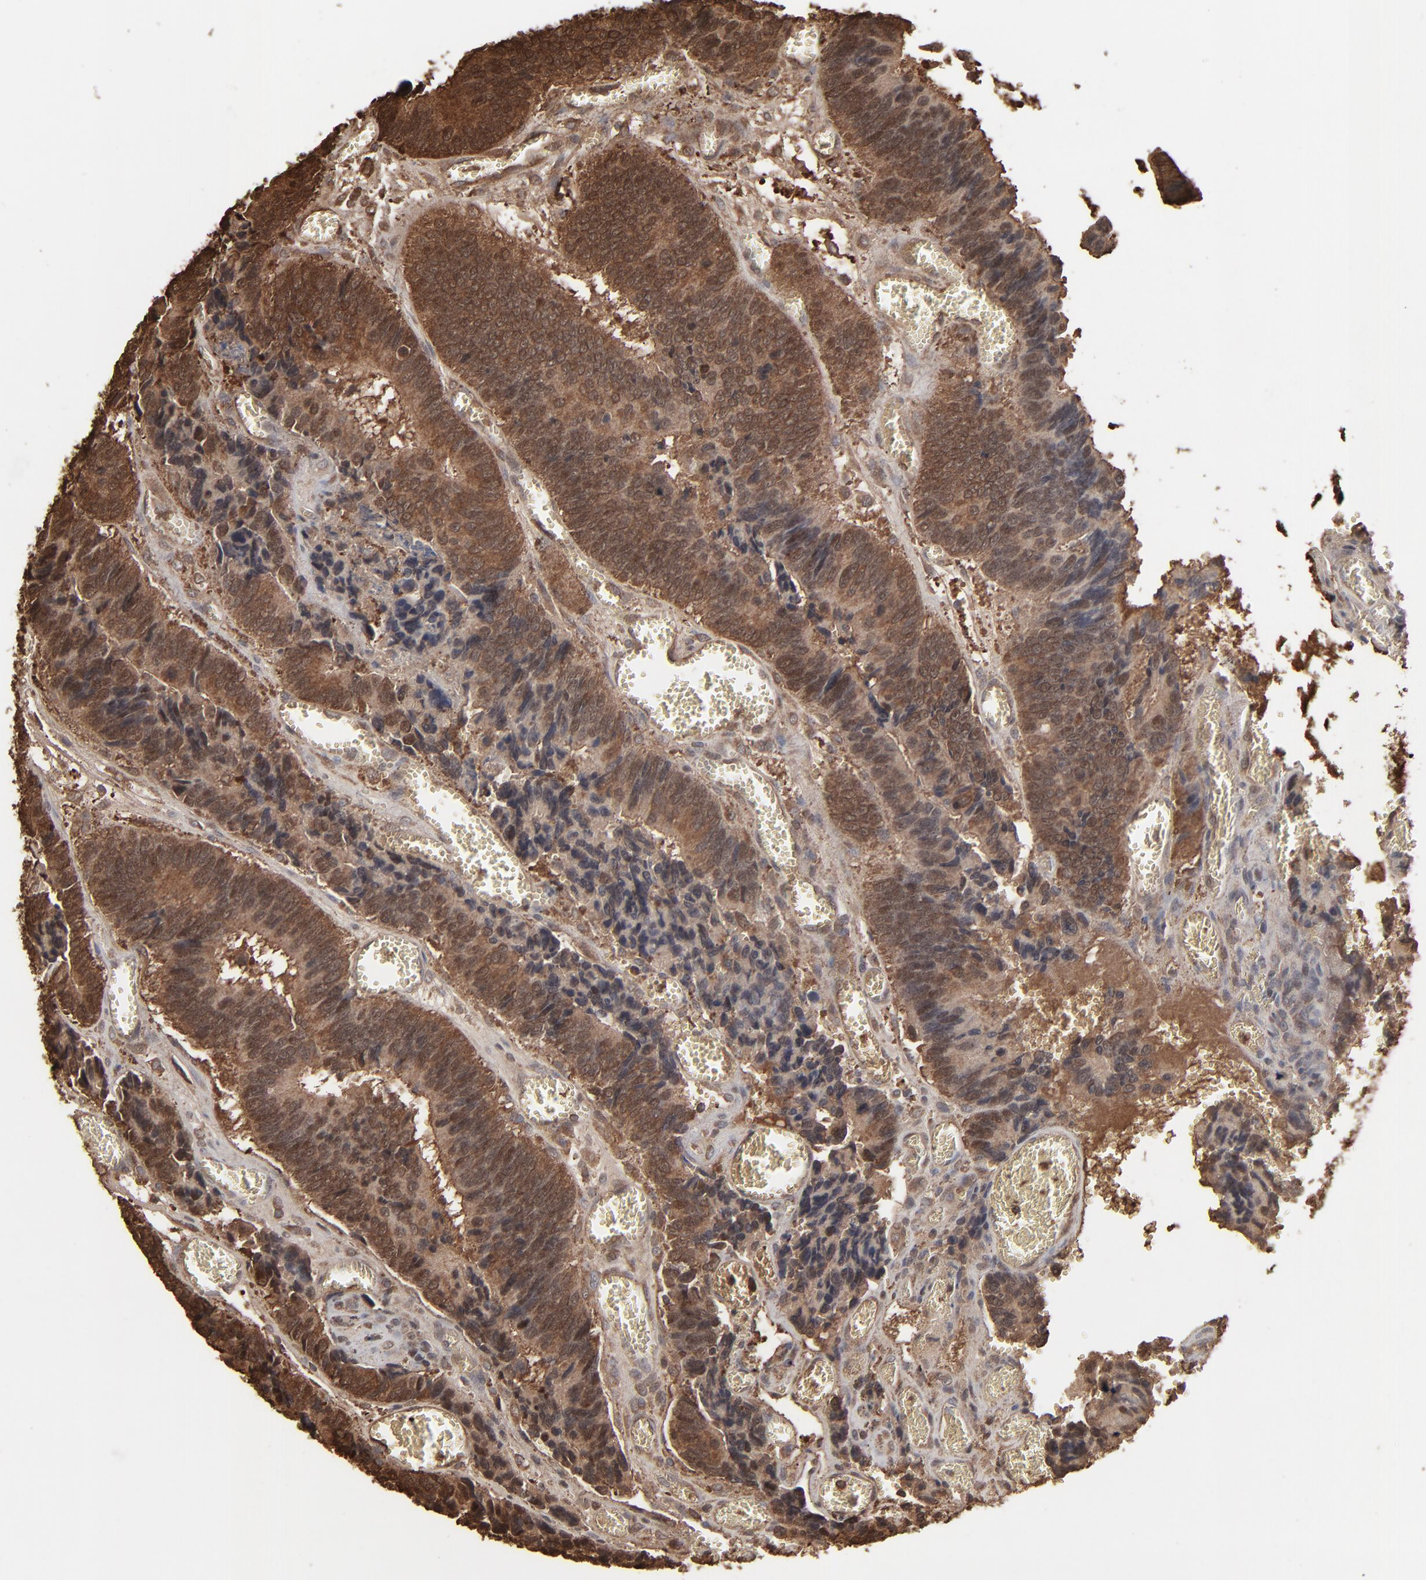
{"staining": {"intensity": "strong", "quantity": ">75%", "location": "cytoplasmic/membranous"}, "tissue": "colorectal cancer", "cell_type": "Tumor cells", "image_type": "cancer", "snomed": [{"axis": "morphology", "description": "Adenocarcinoma, NOS"}, {"axis": "topography", "description": "Colon"}], "caption": "IHC (DAB (3,3'-diaminobenzidine)) staining of colorectal cancer (adenocarcinoma) reveals strong cytoplasmic/membranous protein staining in approximately >75% of tumor cells. (Stains: DAB (3,3'-diaminobenzidine) in brown, nuclei in blue, Microscopy: brightfield microscopy at high magnification).", "gene": "NME1-NME2", "patient": {"sex": "male", "age": 72}}